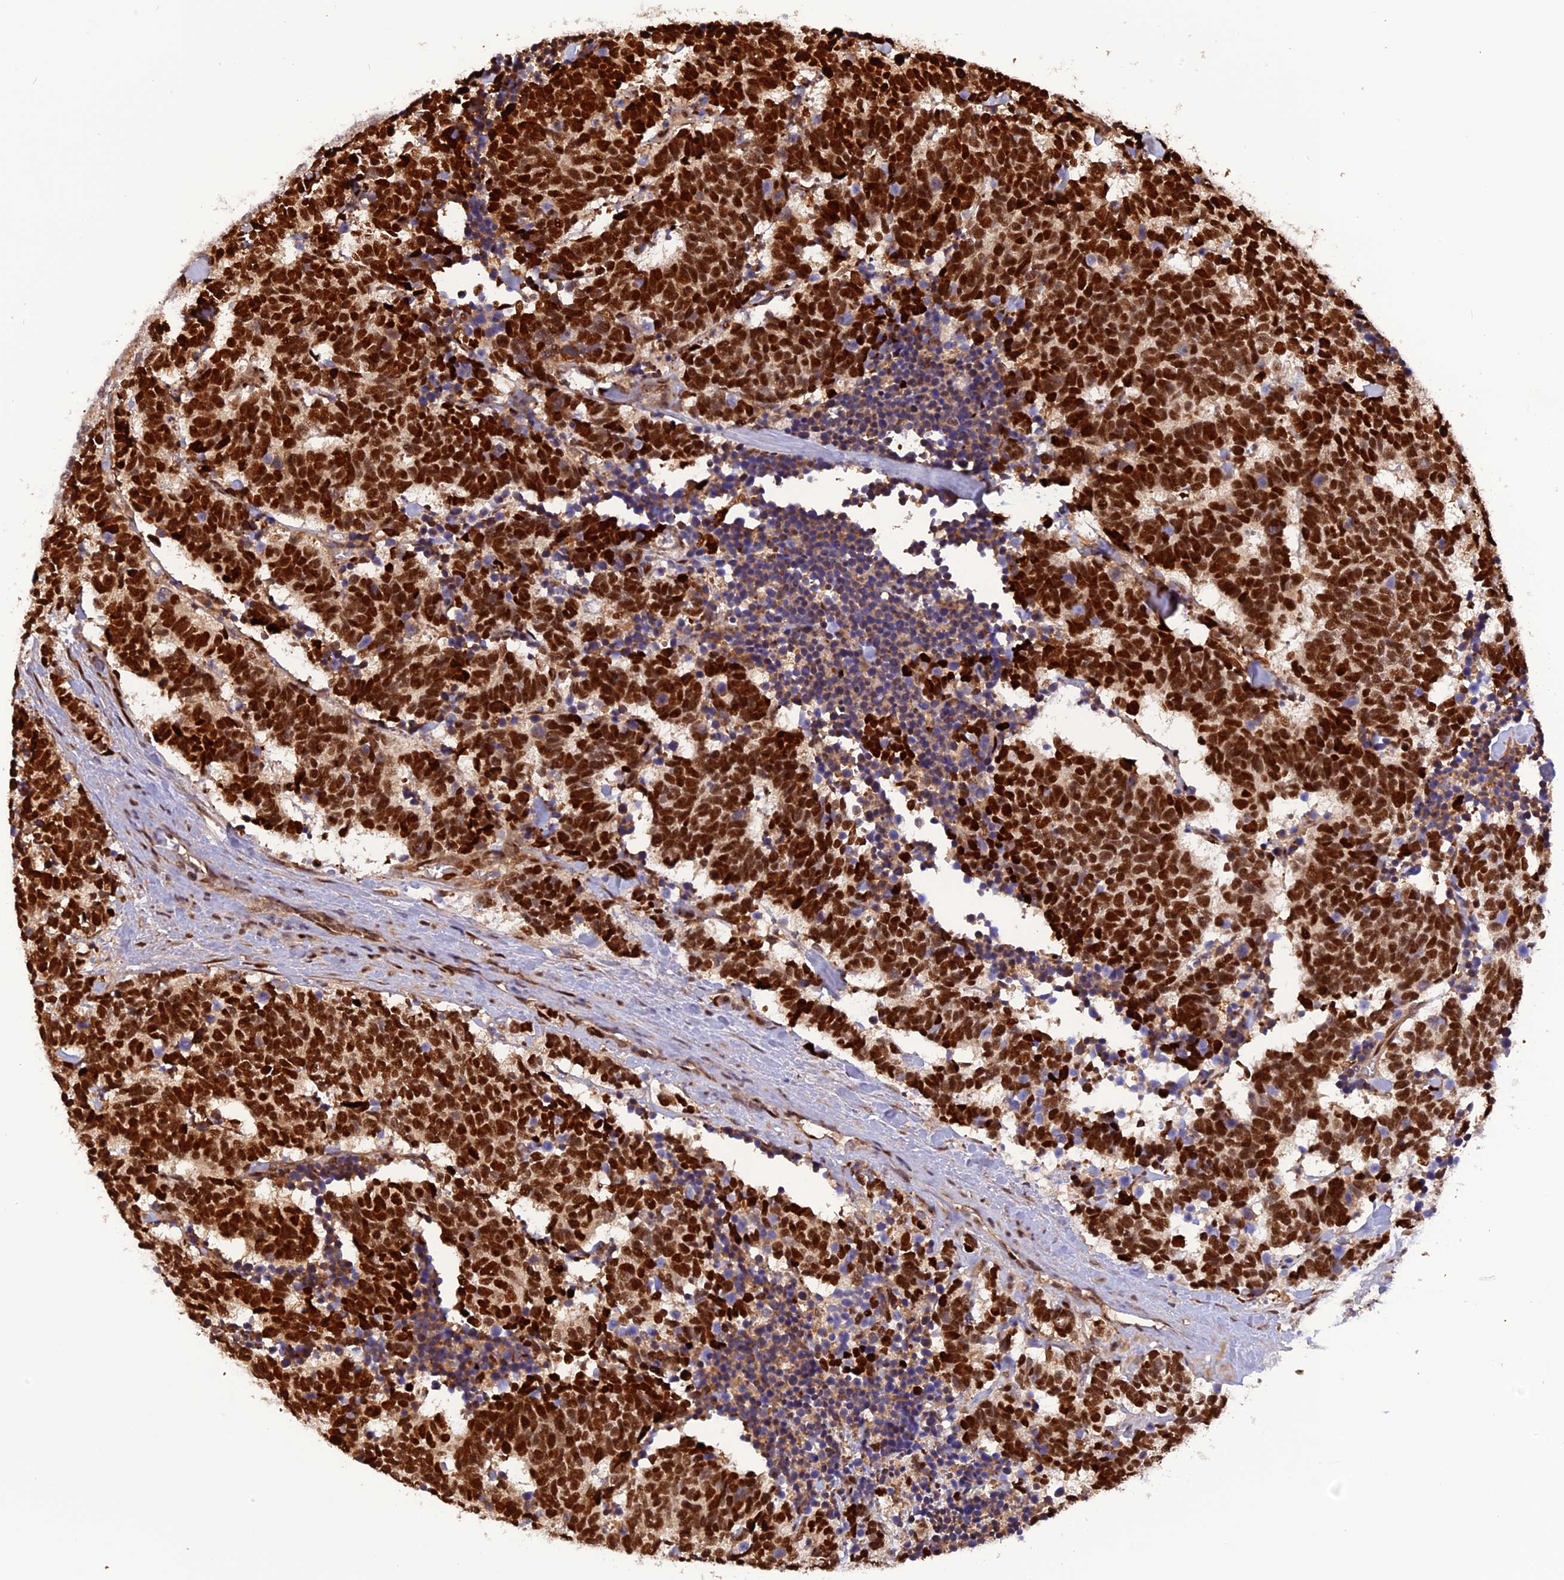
{"staining": {"intensity": "strong", "quantity": ">75%", "location": "nuclear"}, "tissue": "carcinoid", "cell_type": "Tumor cells", "image_type": "cancer", "snomed": [{"axis": "morphology", "description": "Carcinoma, NOS"}, {"axis": "morphology", "description": "Carcinoid, malignant, NOS"}, {"axis": "topography", "description": "Urinary bladder"}], "caption": "This is a photomicrograph of immunohistochemistry staining of carcinoma, which shows strong positivity in the nuclear of tumor cells.", "gene": "MICALL1", "patient": {"sex": "male", "age": 57}}